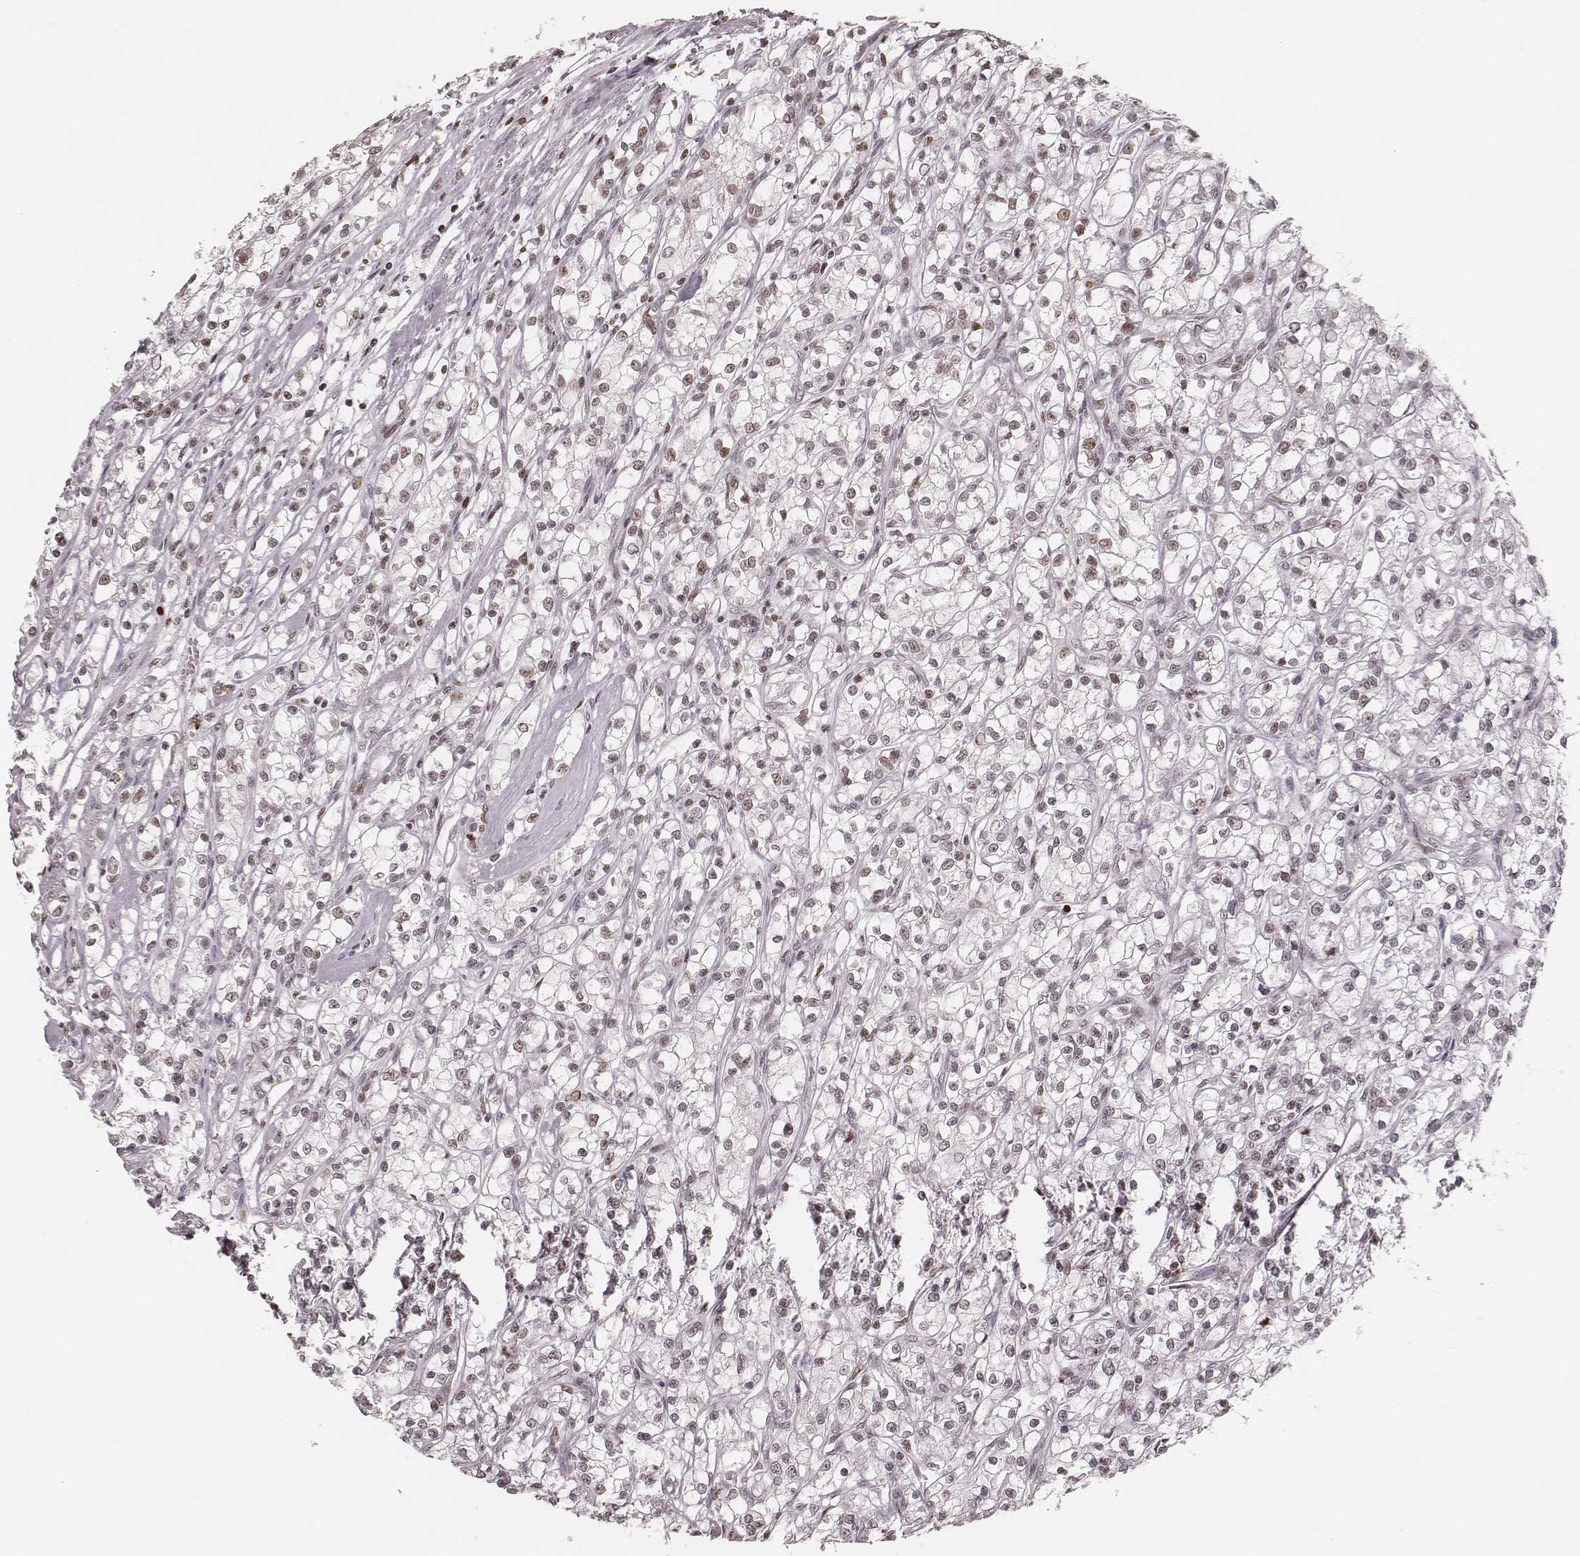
{"staining": {"intensity": "moderate", "quantity": "<25%", "location": "nuclear"}, "tissue": "renal cancer", "cell_type": "Tumor cells", "image_type": "cancer", "snomed": [{"axis": "morphology", "description": "Adenocarcinoma, NOS"}, {"axis": "topography", "description": "Kidney"}], "caption": "Renal cancer was stained to show a protein in brown. There is low levels of moderate nuclear positivity in about <25% of tumor cells.", "gene": "PARP1", "patient": {"sex": "female", "age": 59}}